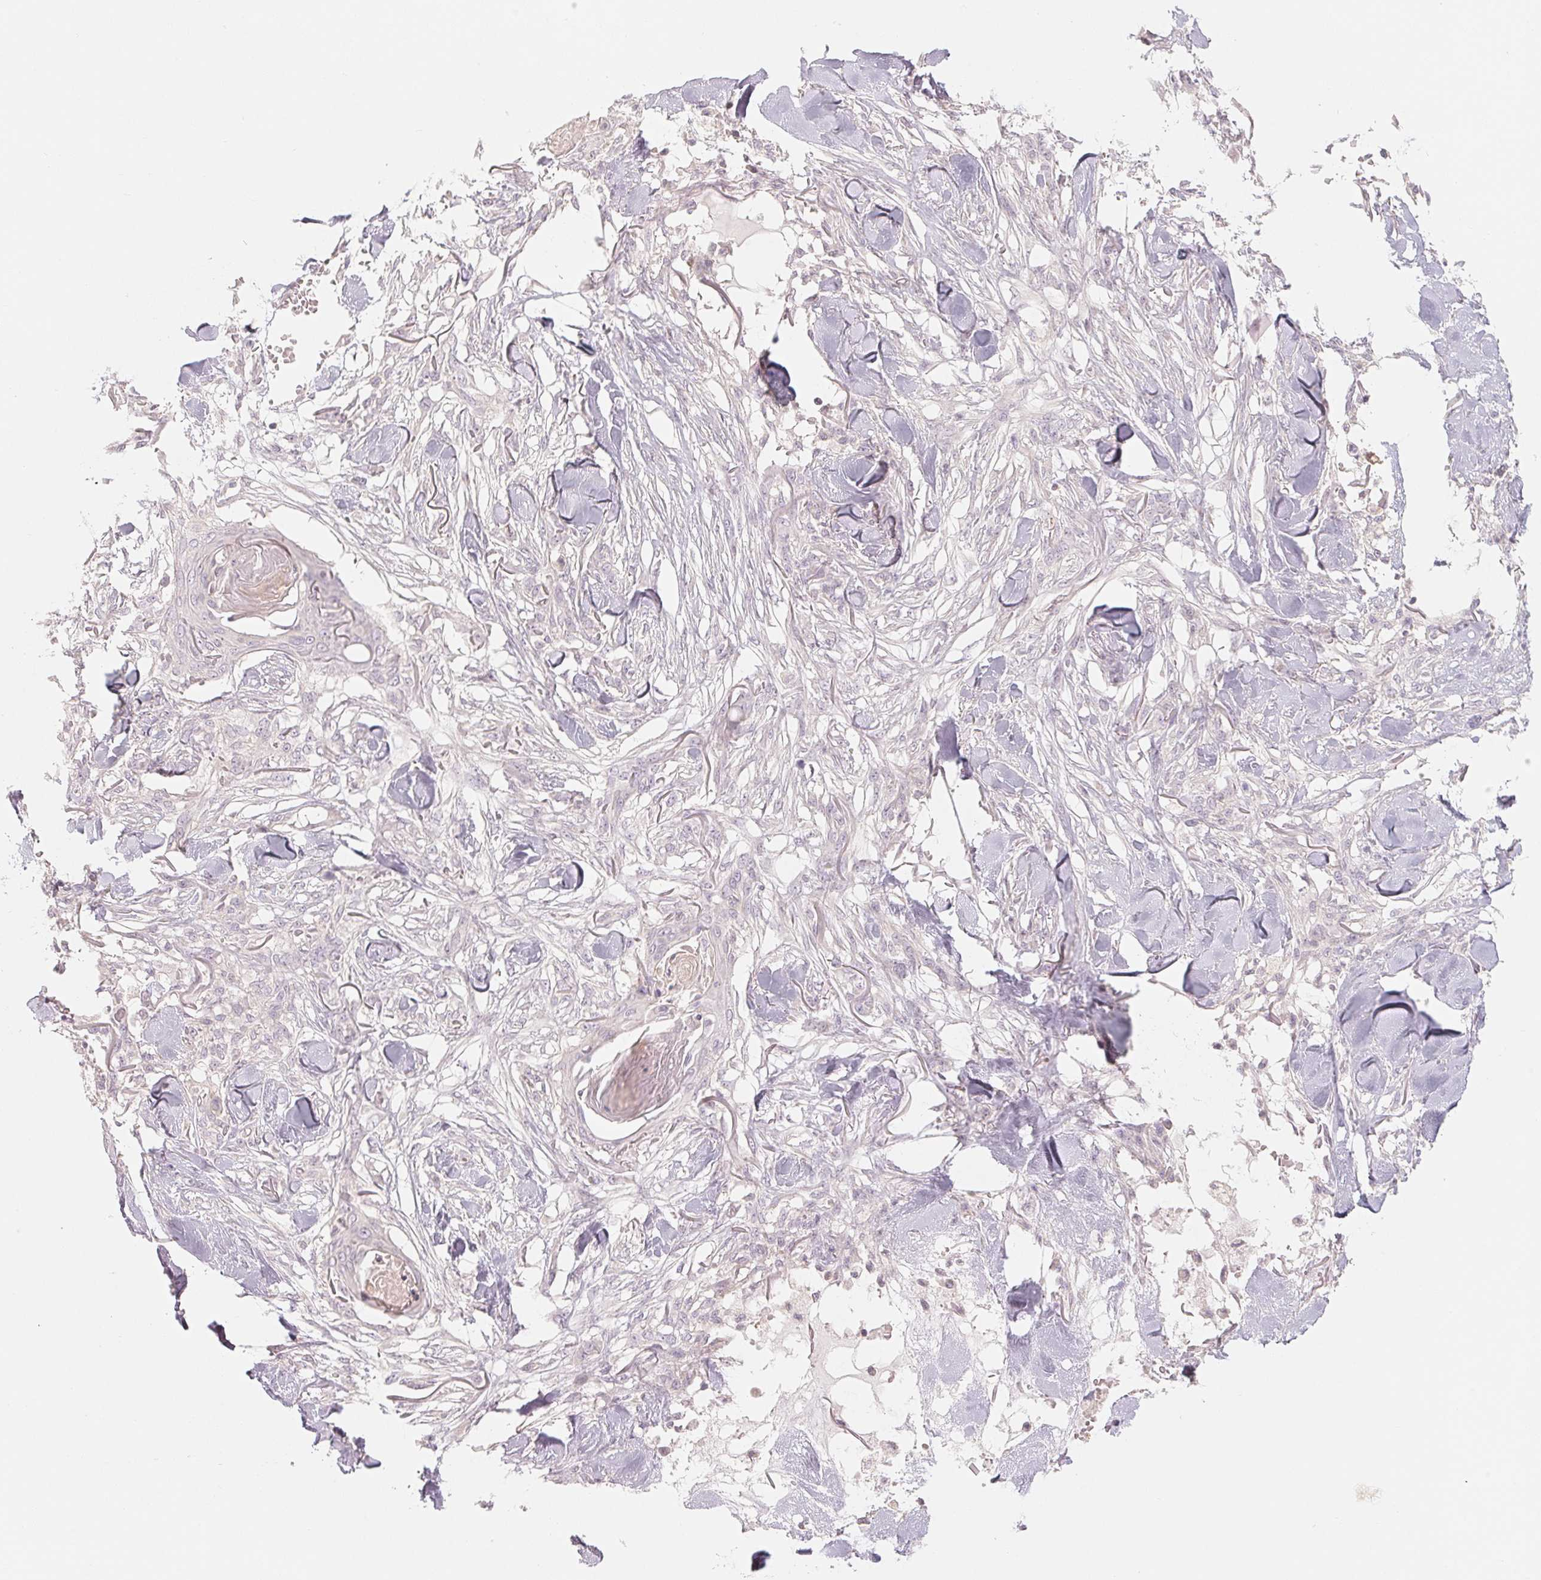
{"staining": {"intensity": "negative", "quantity": "none", "location": "none"}, "tissue": "skin cancer", "cell_type": "Tumor cells", "image_type": "cancer", "snomed": [{"axis": "morphology", "description": "Squamous cell carcinoma, NOS"}, {"axis": "topography", "description": "Skin"}], "caption": "Skin squamous cell carcinoma was stained to show a protein in brown. There is no significant expression in tumor cells. (DAB immunohistochemistry (IHC), high magnification).", "gene": "DENND2C", "patient": {"sex": "female", "age": 59}}